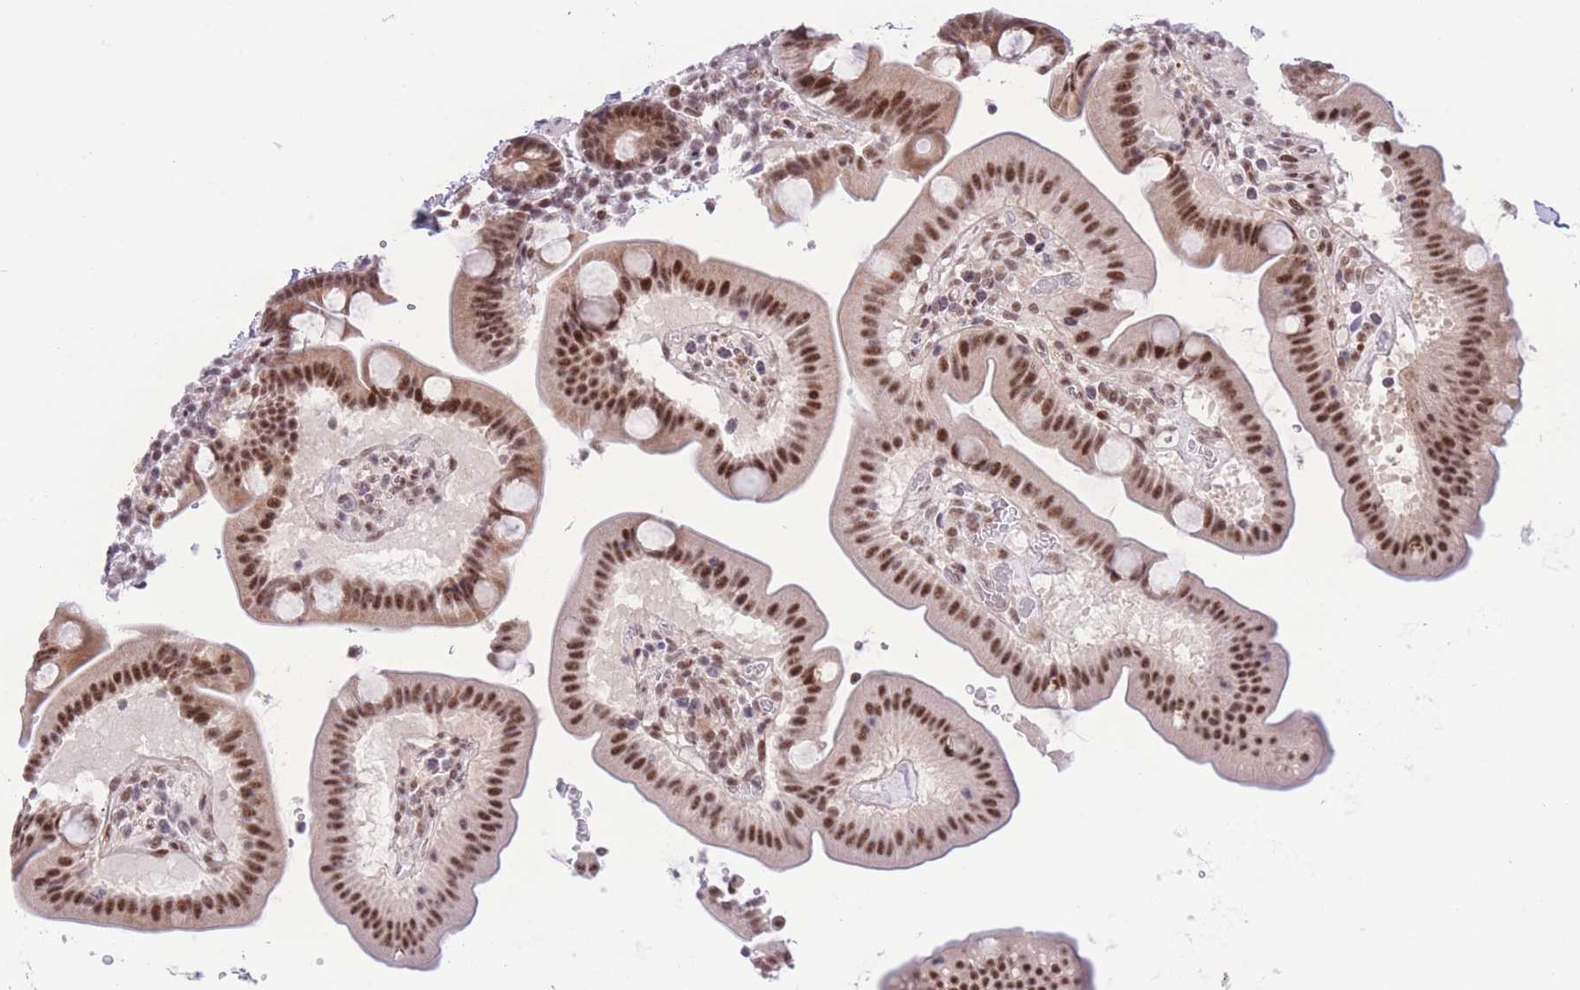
{"staining": {"intensity": "strong", "quantity": ">75%", "location": "nuclear"}, "tissue": "duodenum", "cell_type": "Glandular cells", "image_type": "normal", "snomed": [{"axis": "morphology", "description": "Normal tissue, NOS"}, {"axis": "topography", "description": "Duodenum"}], "caption": "Glandular cells reveal high levels of strong nuclear staining in approximately >75% of cells in normal human duodenum. The staining is performed using DAB (3,3'-diaminobenzidine) brown chromogen to label protein expression. The nuclei are counter-stained blue using hematoxylin.", "gene": "PCIF1", "patient": {"sex": "male", "age": 54}}